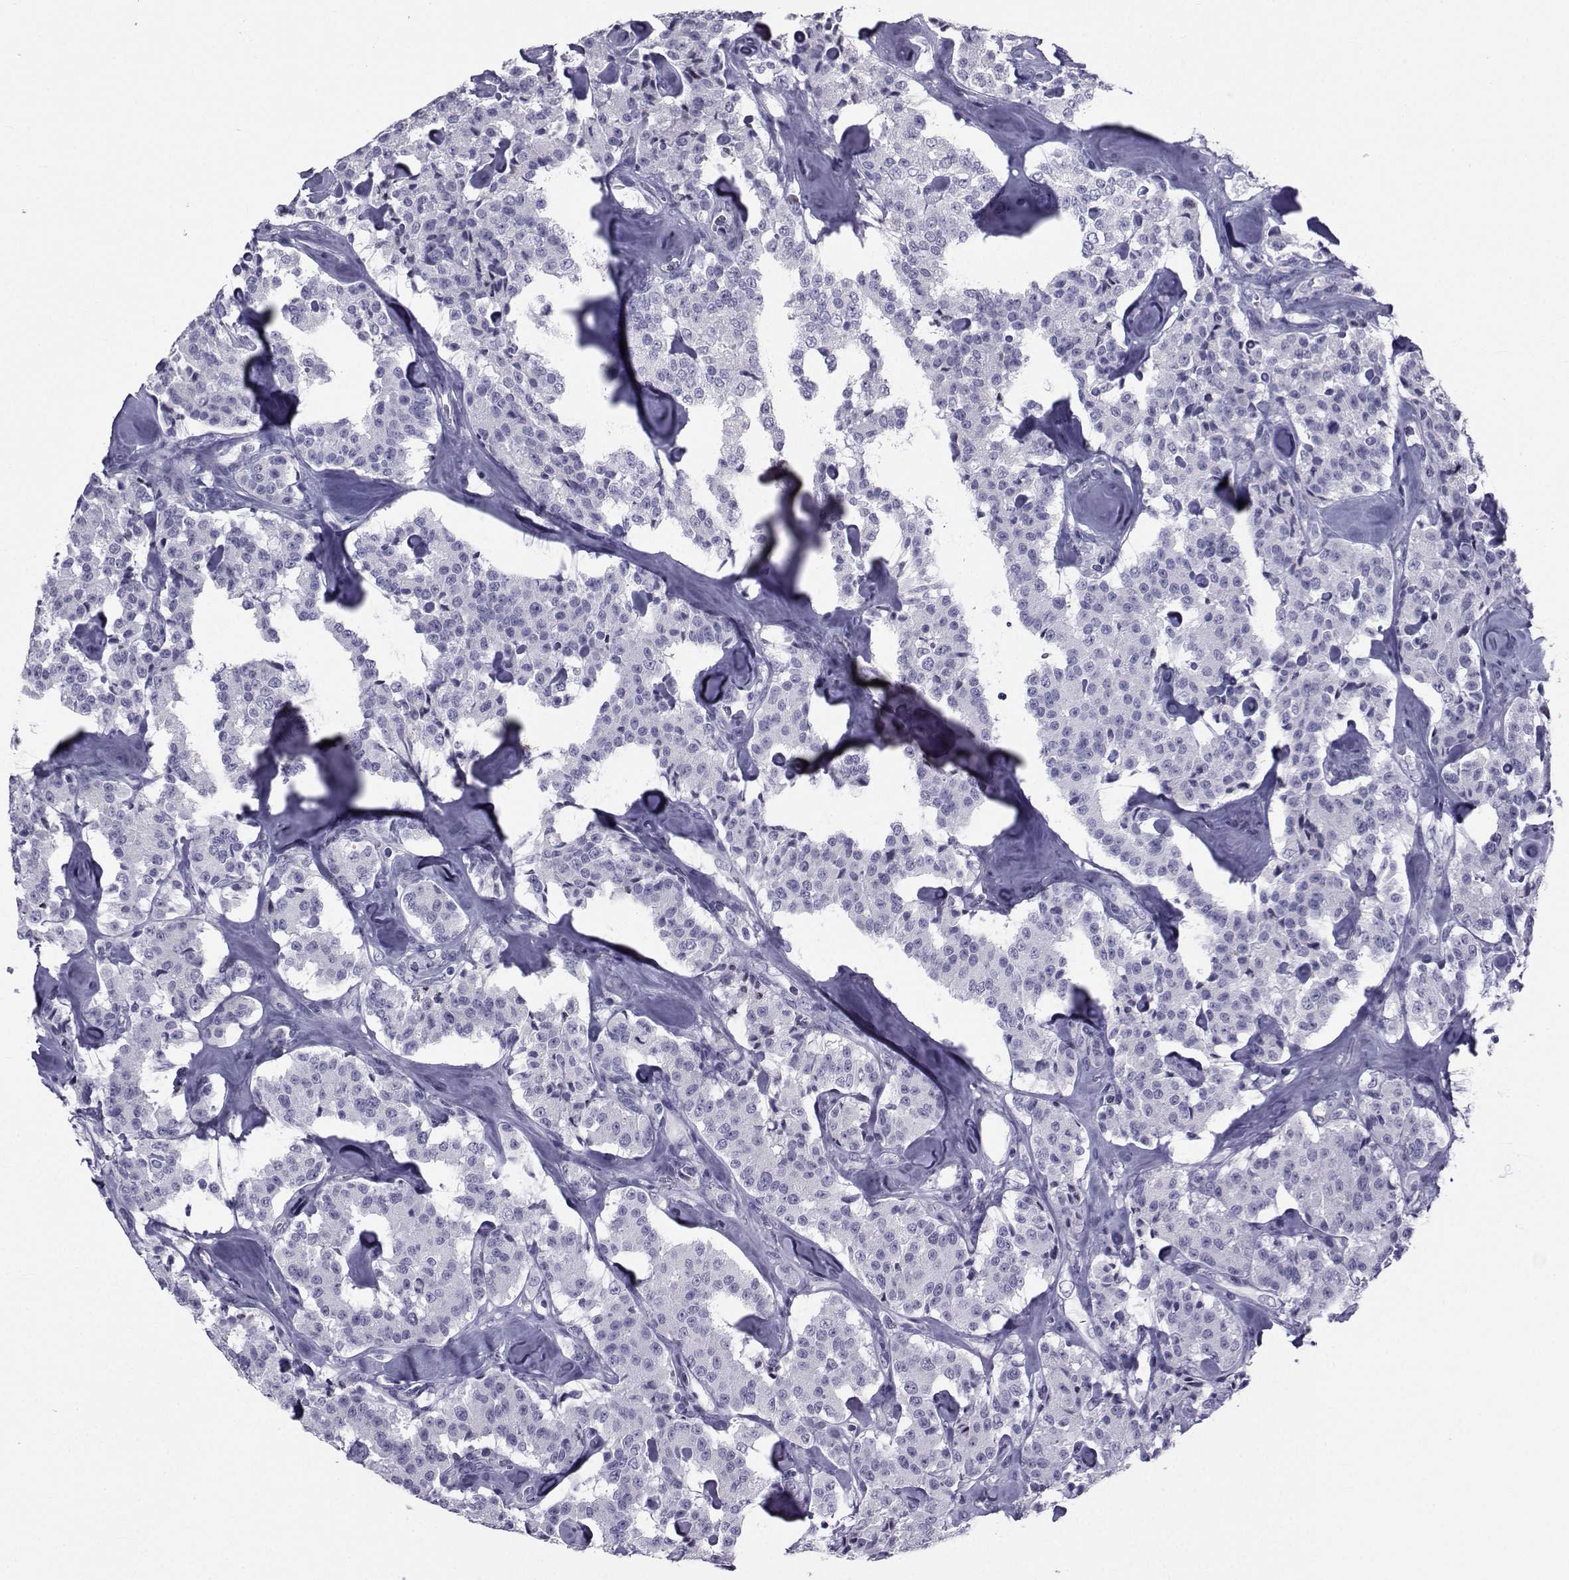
{"staining": {"intensity": "negative", "quantity": "none", "location": "none"}, "tissue": "carcinoid", "cell_type": "Tumor cells", "image_type": "cancer", "snomed": [{"axis": "morphology", "description": "Carcinoid, malignant, NOS"}, {"axis": "topography", "description": "Pancreas"}], "caption": "The IHC photomicrograph has no significant positivity in tumor cells of carcinoid (malignant) tissue. (Stains: DAB (3,3'-diaminobenzidine) immunohistochemistry with hematoxylin counter stain, Microscopy: brightfield microscopy at high magnification).", "gene": "SPANXD", "patient": {"sex": "male", "age": 41}}